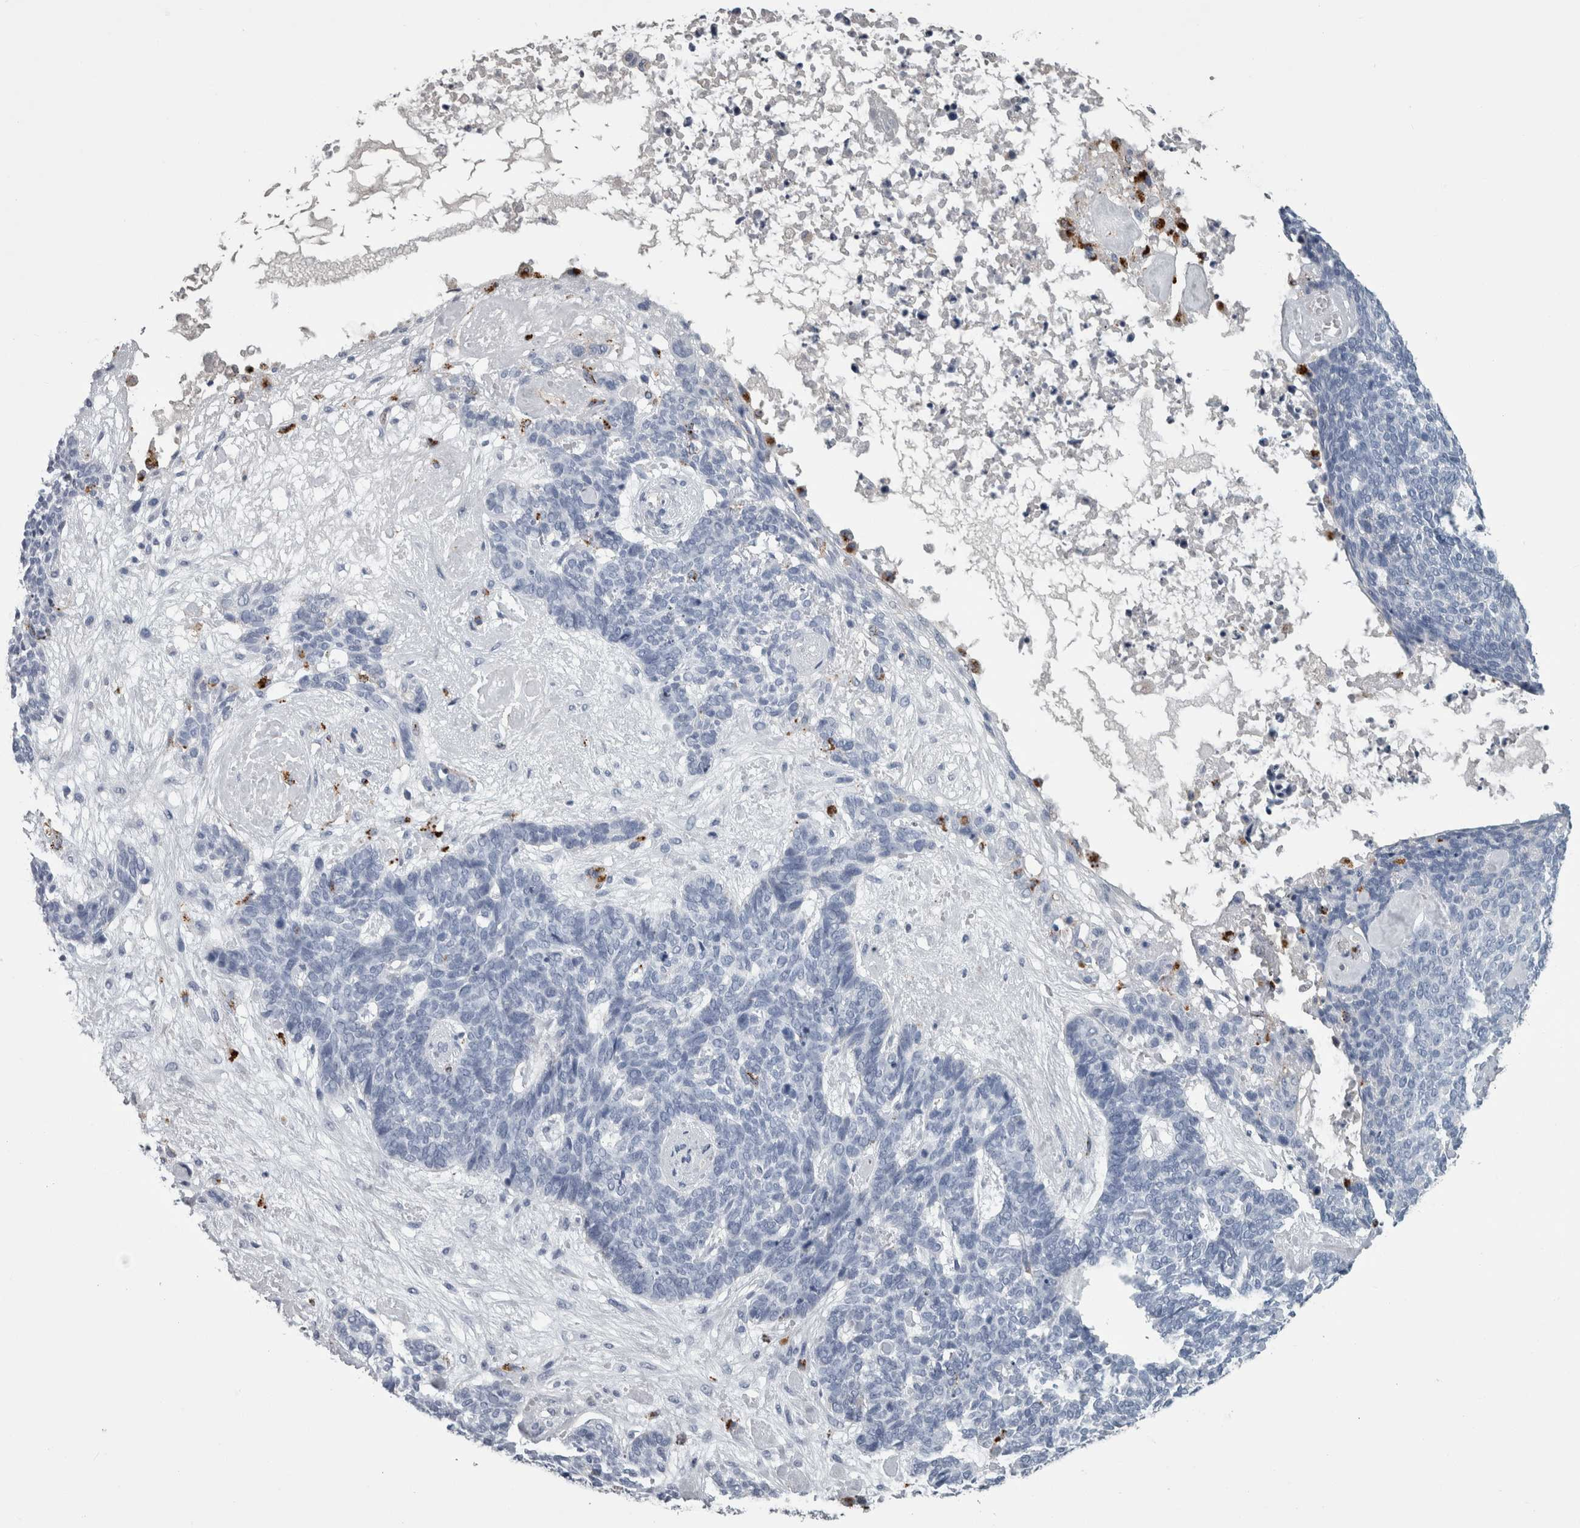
{"staining": {"intensity": "negative", "quantity": "none", "location": "none"}, "tissue": "skin cancer", "cell_type": "Tumor cells", "image_type": "cancer", "snomed": [{"axis": "morphology", "description": "Basal cell carcinoma"}, {"axis": "topography", "description": "Skin"}], "caption": "Immunohistochemistry (IHC) micrograph of human skin cancer stained for a protein (brown), which demonstrates no staining in tumor cells.", "gene": "DPP7", "patient": {"sex": "female", "age": 84}}